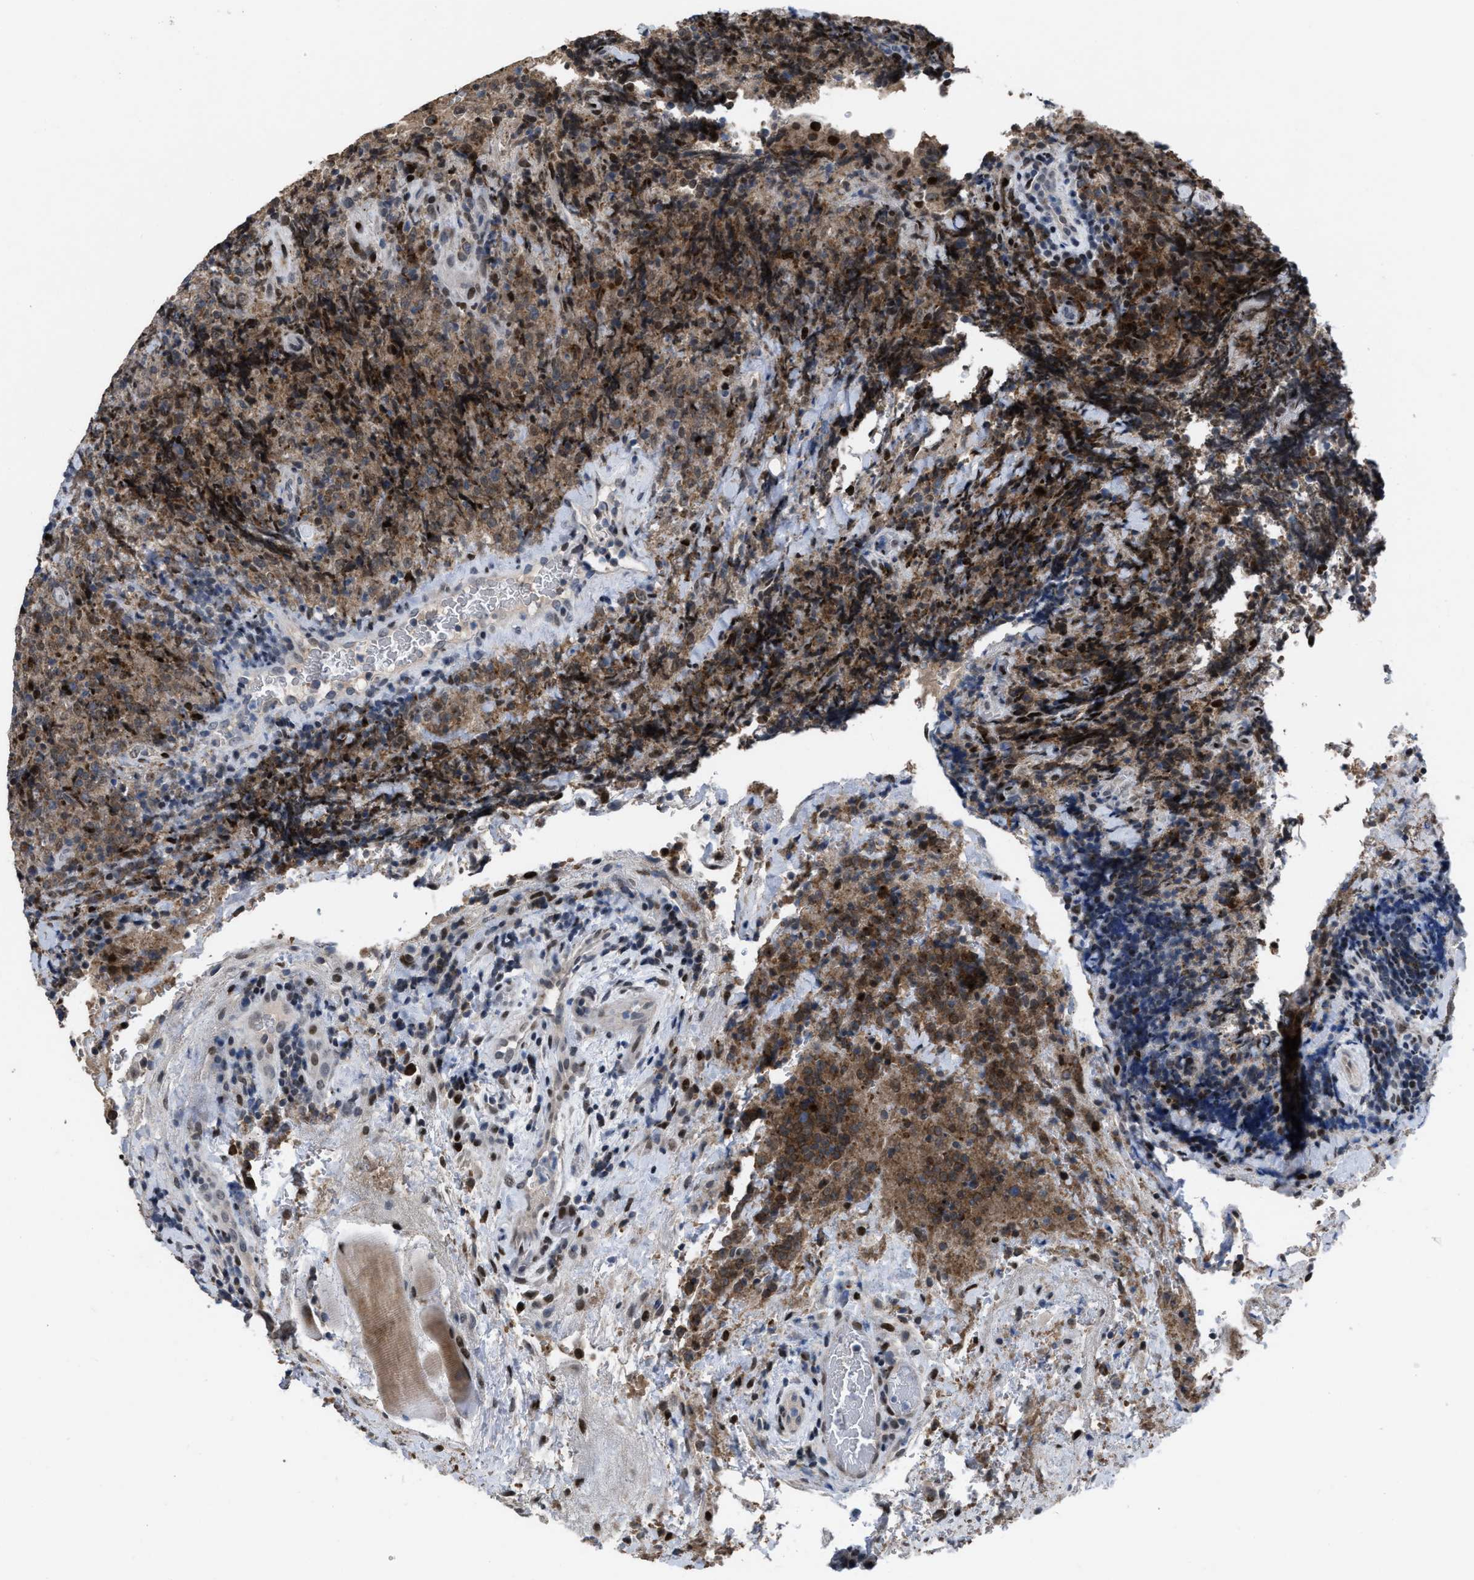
{"staining": {"intensity": "moderate", "quantity": ">75%", "location": "cytoplasmic/membranous,nuclear"}, "tissue": "lymphoma", "cell_type": "Tumor cells", "image_type": "cancer", "snomed": [{"axis": "morphology", "description": "Malignant lymphoma, non-Hodgkin's type, High grade"}, {"axis": "topography", "description": "Tonsil"}], "caption": "About >75% of tumor cells in malignant lymphoma, non-Hodgkin's type (high-grade) reveal moderate cytoplasmic/membranous and nuclear protein expression as visualized by brown immunohistochemical staining.", "gene": "SETDB1", "patient": {"sex": "female", "age": 36}}